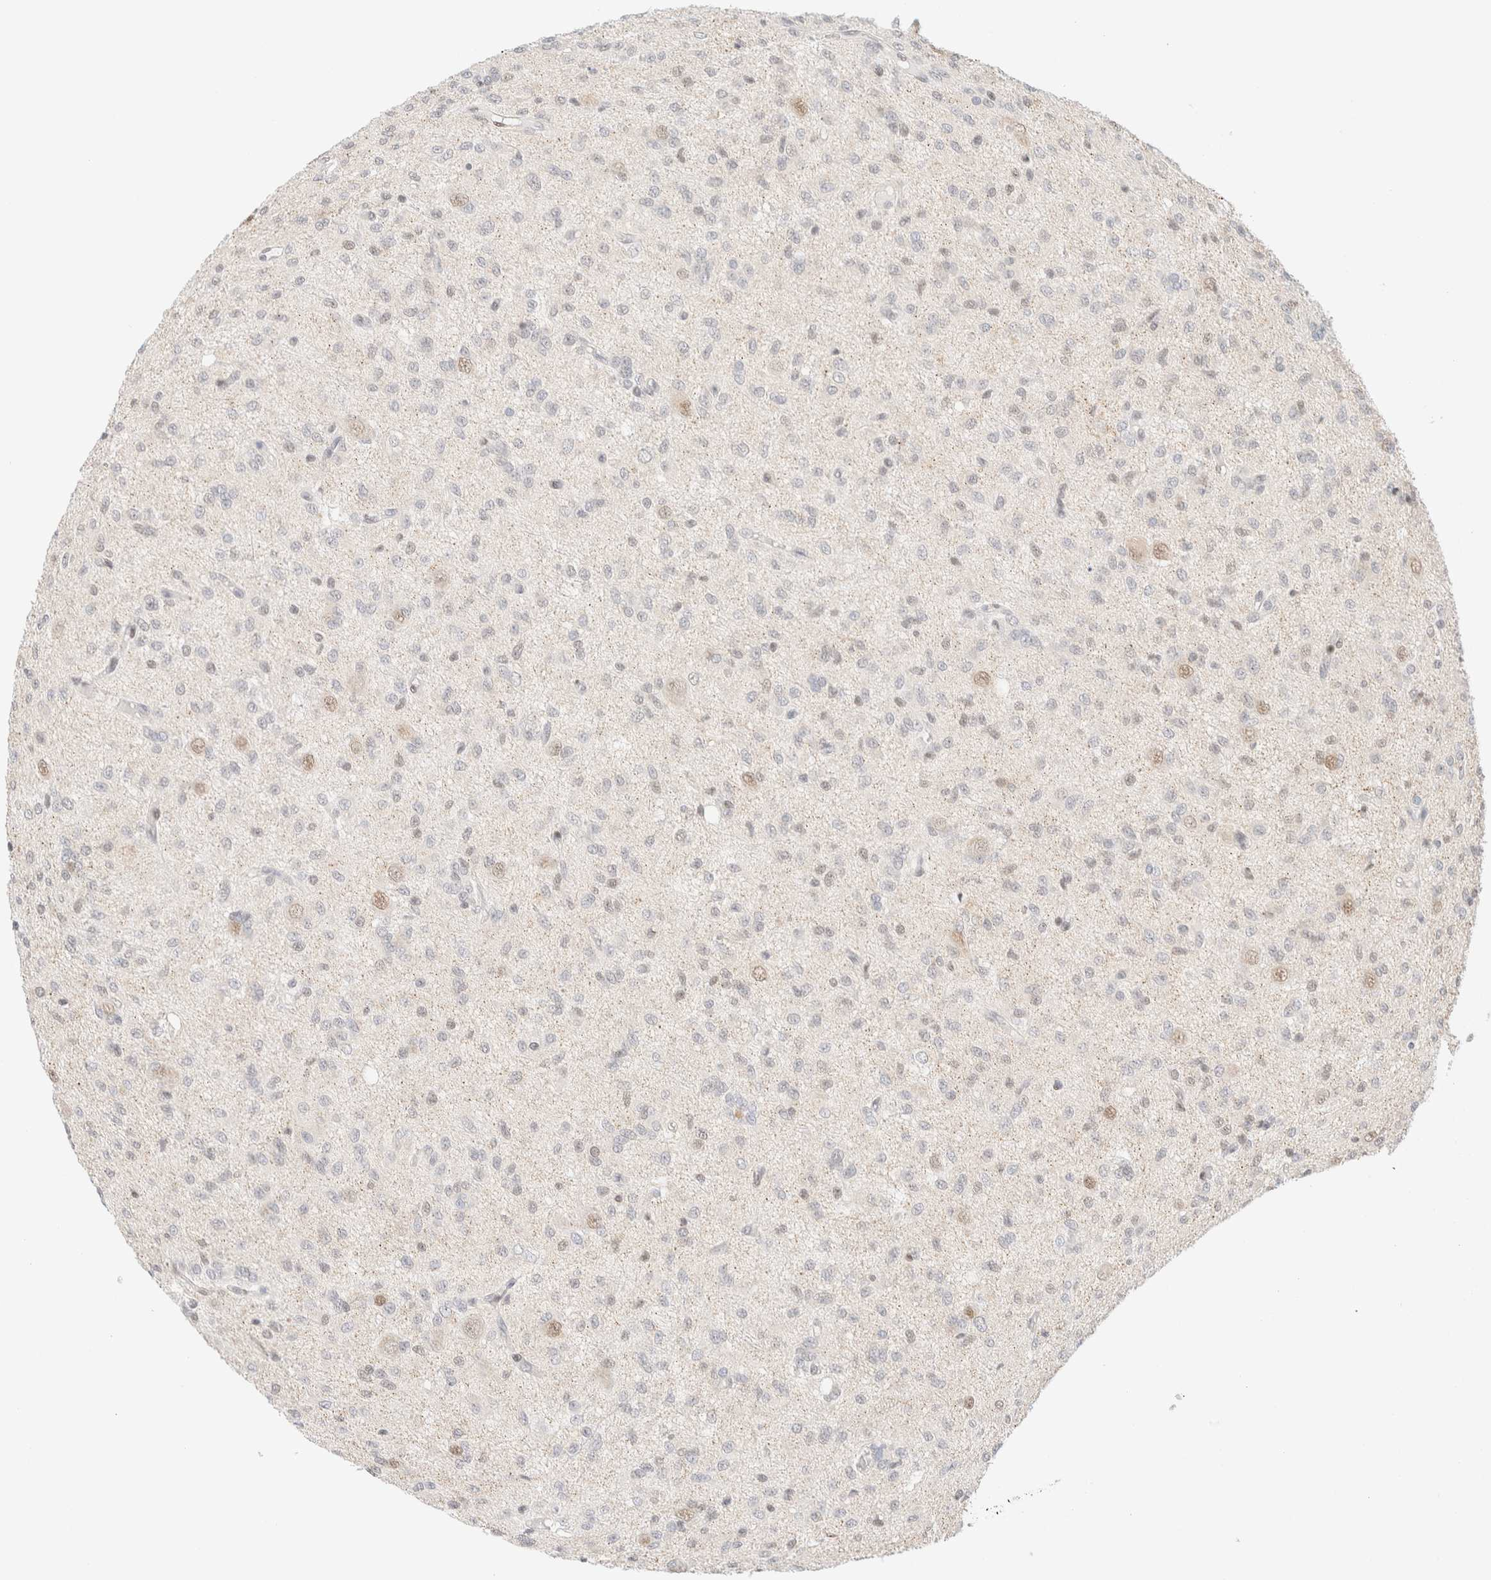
{"staining": {"intensity": "weak", "quantity": "<25%", "location": "nuclear"}, "tissue": "glioma", "cell_type": "Tumor cells", "image_type": "cancer", "snomed": [{"axis": "morphology", "description": "Glioma, malignant, High grade"}, {"axis": "topography", "description": "Brain"}], "caption": "An immunohistochemistry micrograph of malignant high-grade glioma is shown. There is no staining in tumor cells of malignant high-grade glioma.", "gene": "PYGO2", "patient": {"sex": "female", "age": 59}}